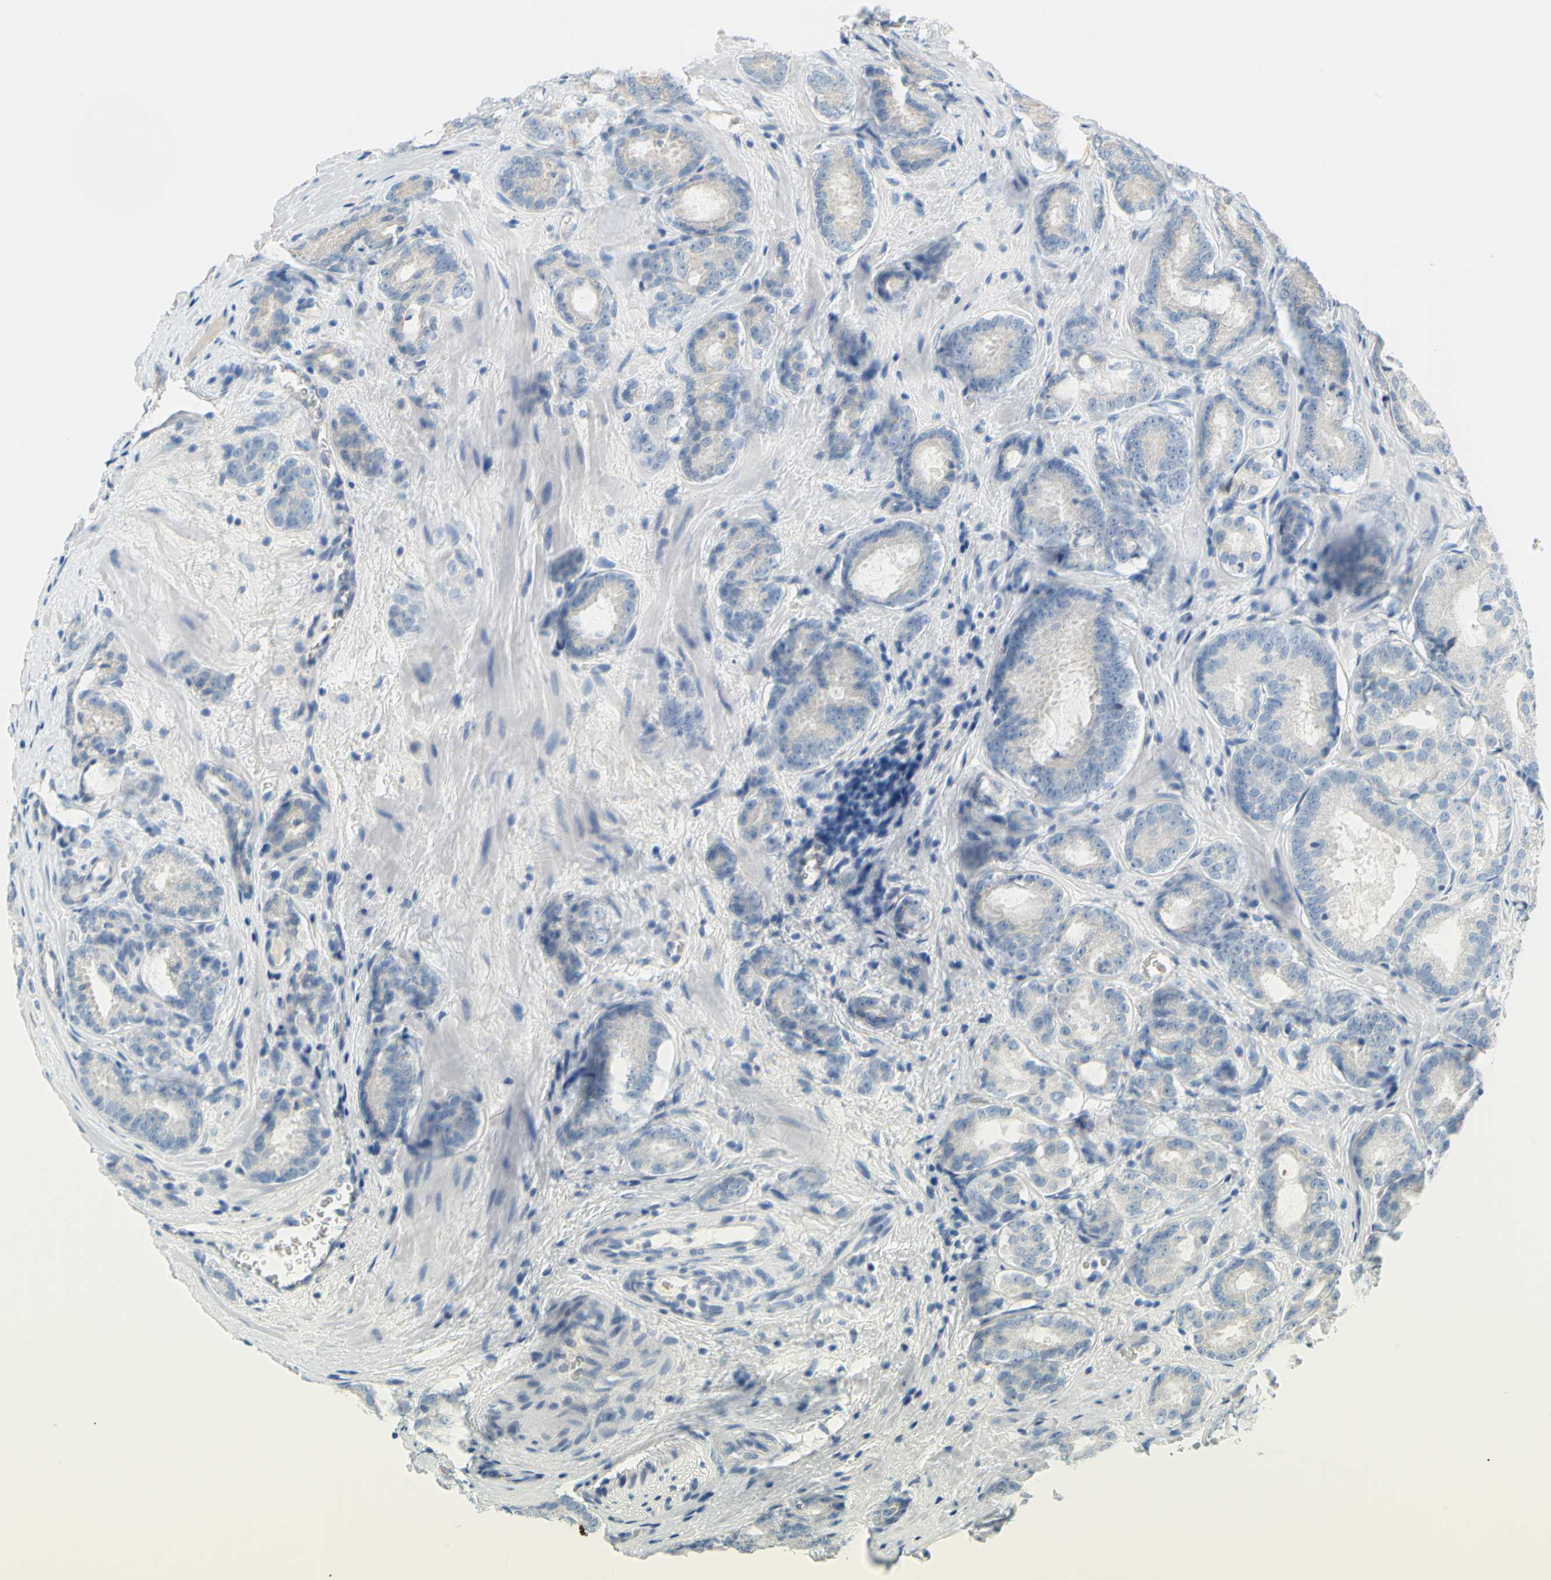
{"staining": {"intensity": "negative", "quantity": "none", "location": "none"}, "tissue": "prostate cancer", "cell_type": "Tumor cells", "image_type": "cancer", "snomed": [{"axis": "morphology", "description": "Adenocarcinoma, High grade"}, {"axis": "topography", "description": "Prostate"}], "caption": "IHC of human prostate high-grade adenocarcinoma exhibits no positivity in tumor cells.", "gene": "DCT", "patient": {"sex": "male", "age": 64}}